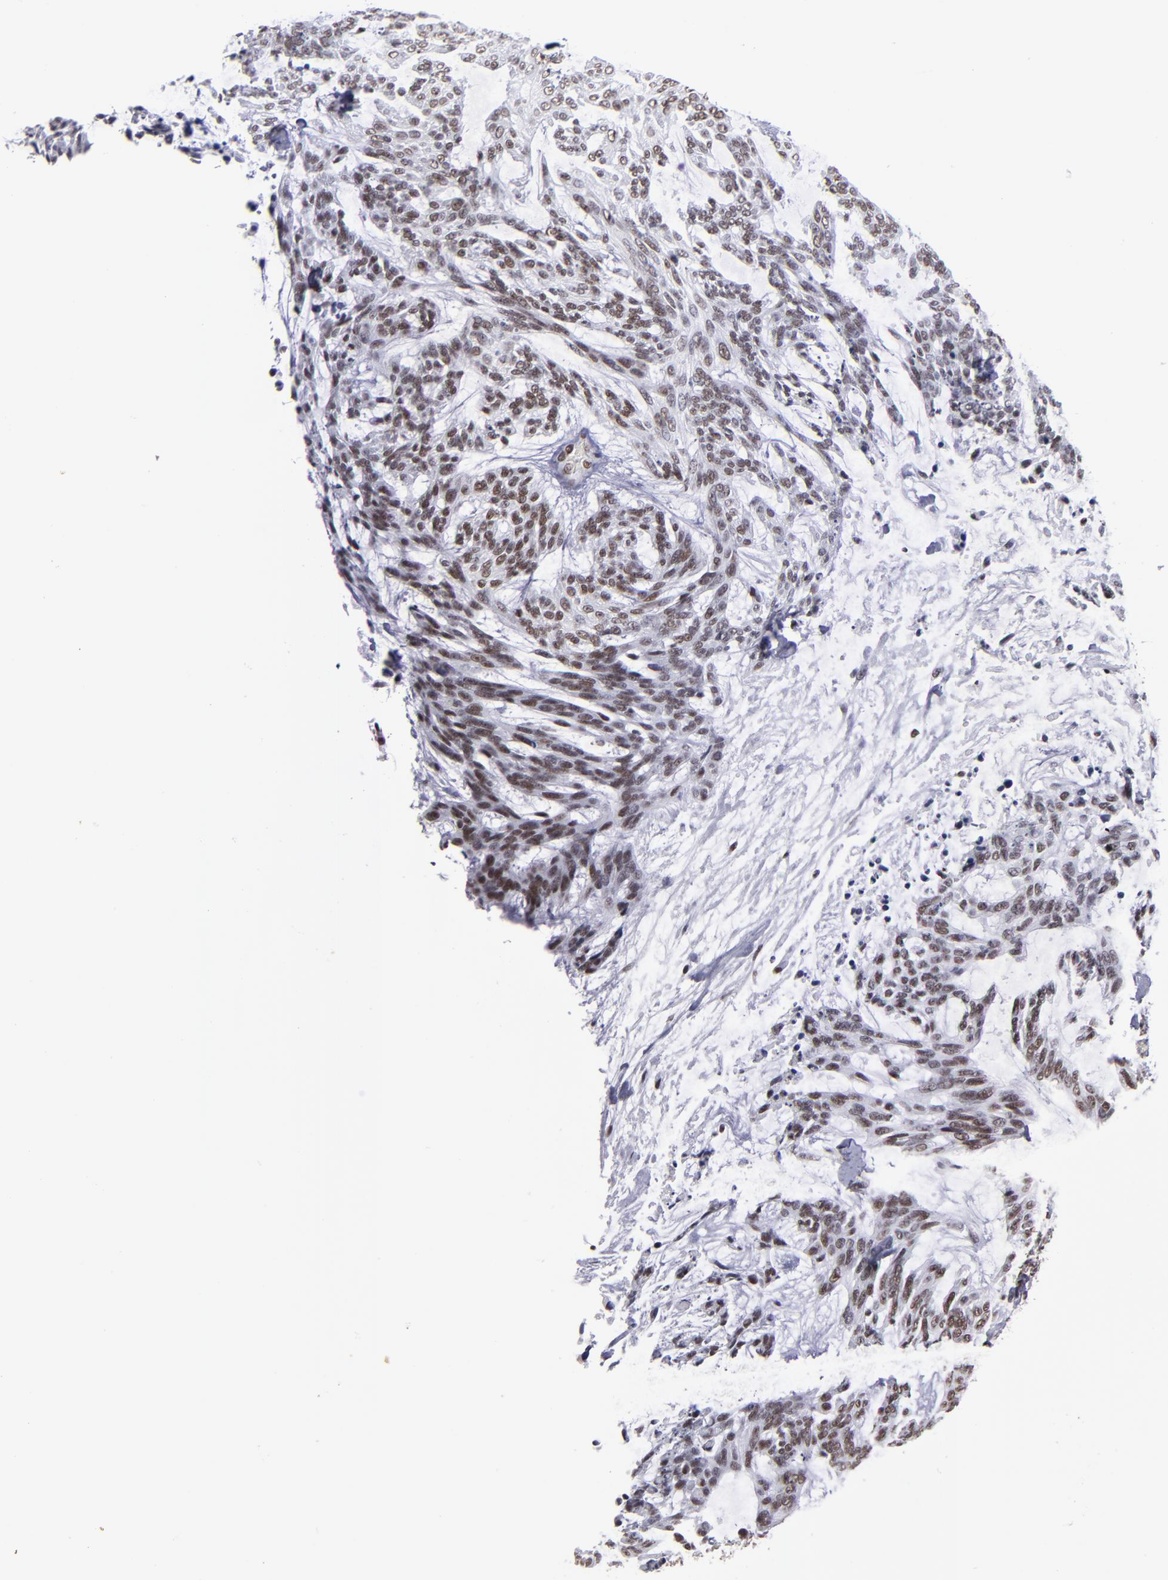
{"staining": {"intensity": "moderate", "quantity": ">75%", "location": "nuclear"}, "tissue": "skin cancer", "cell_type": "Tumor cells", "image_type": "cancer", "snomed": [{"axis": "morphology", "description": "Normal tissue, NOS"}, {"axis": "morphology", "description": "Basal cell carcinoma"}, {"axis": "topography", "description": "Skin"}], "caption": "A photomicrograph of basal cell carcinoma (skin) stained for a protein displays moderate nuclear brown staining in tumor cells. Ihc stains the protein of interest in brown and the nuclei are stained blue.", "gene": "TERF2", "patient": {"sex": "female", "age": 71}}